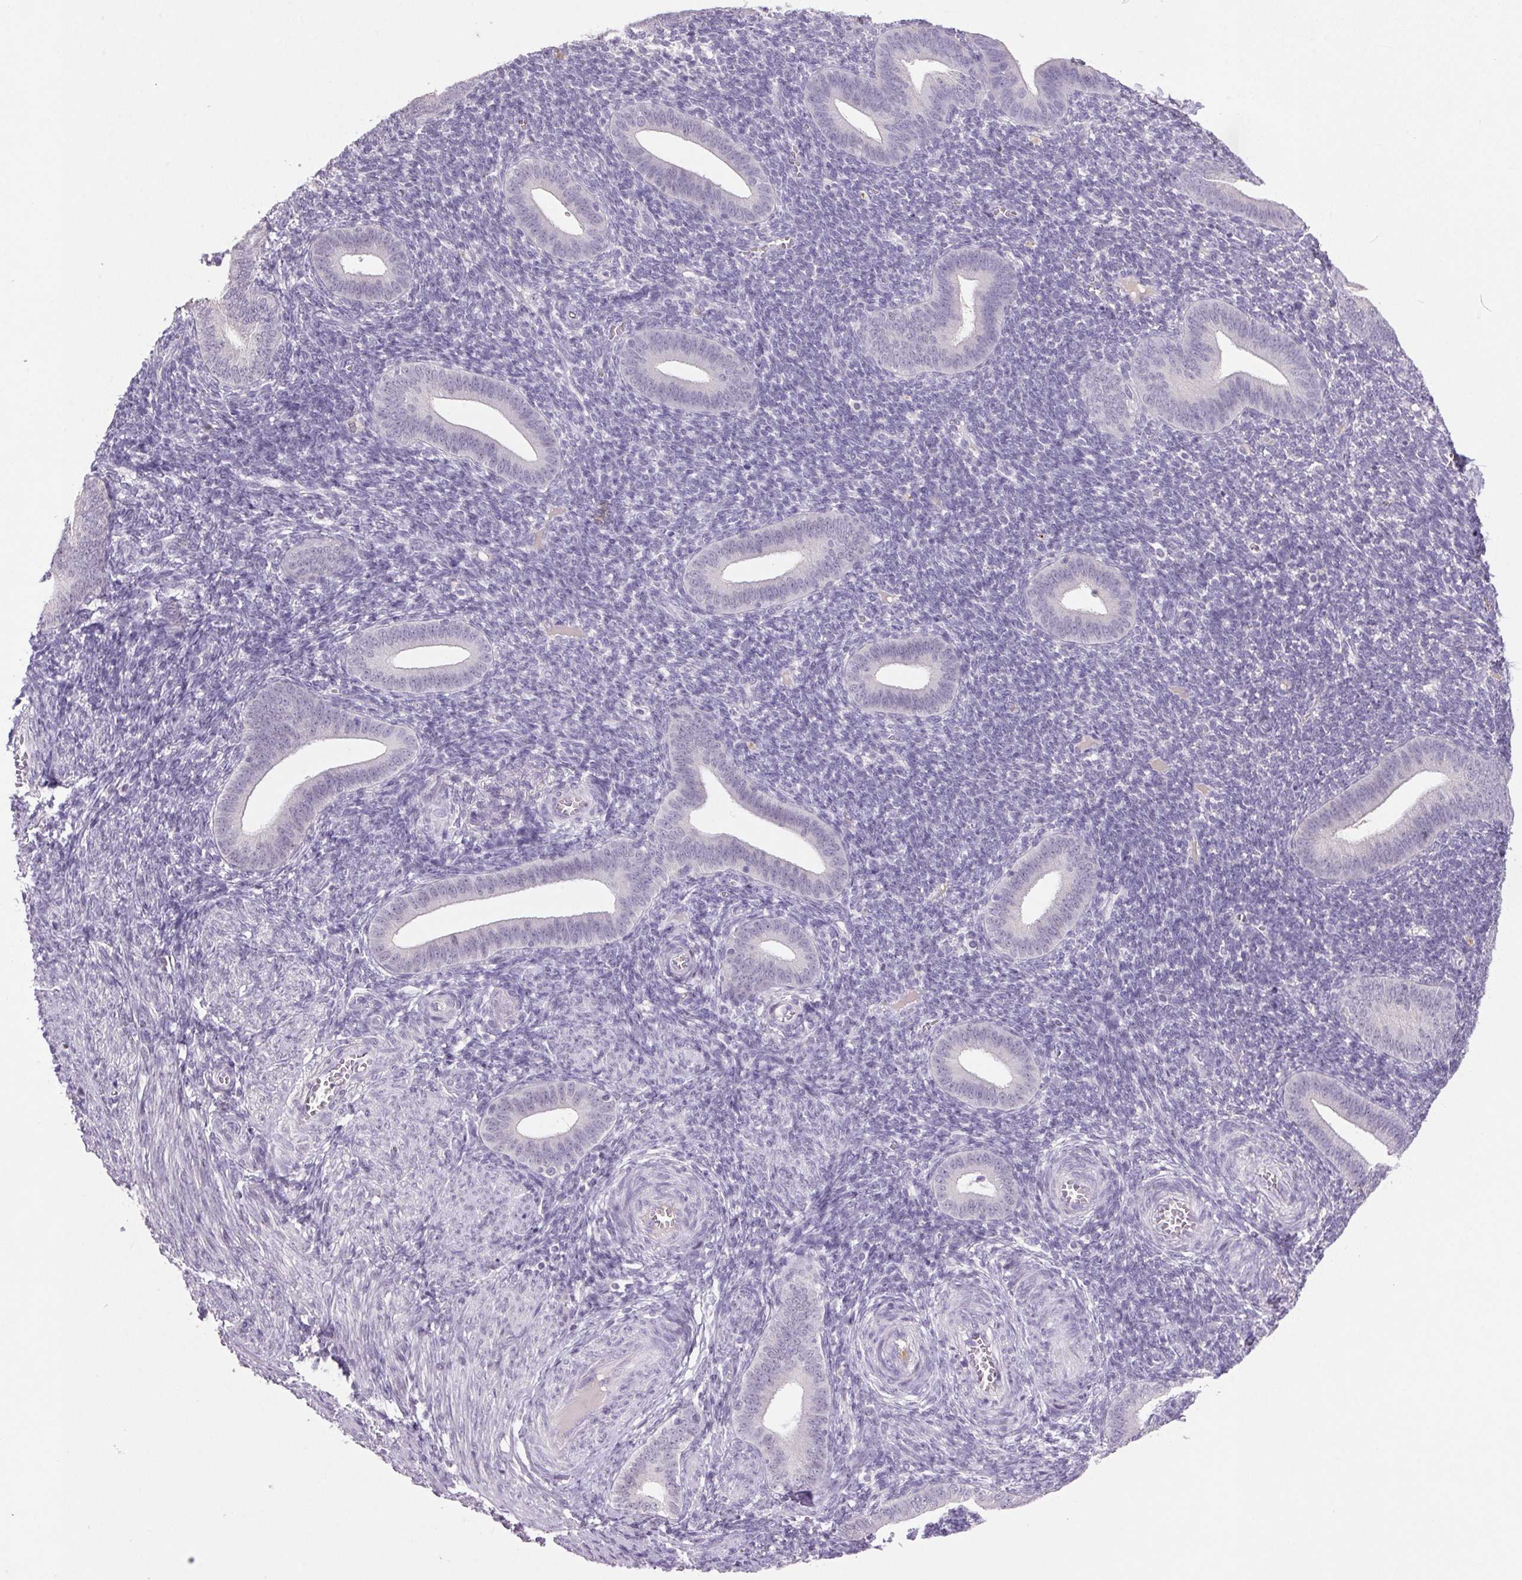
{"staining": {"intensity": "negative", "quantity": "none", "location": "none"}, "tissue": "endometrium", "cell_type": "Cells in endometrial stroma", "image_type": "normal", "snomed": [{"axis": "morphology", "description": "Normal tissue, NOS"}, {"axis": "topography", "description": "Endometrium"}], "caption": "An IHC micrograph of normal endometrium is shown. There is no staining in cells in endometrial stroma of endometrium. Brightfield microscopy of immunohistochemistry stained with DAB (brown) and hematoxylin (blue), captured at high magnification.", "gene": "TRDN", "patient": {"sex": "female", "age": 25}}